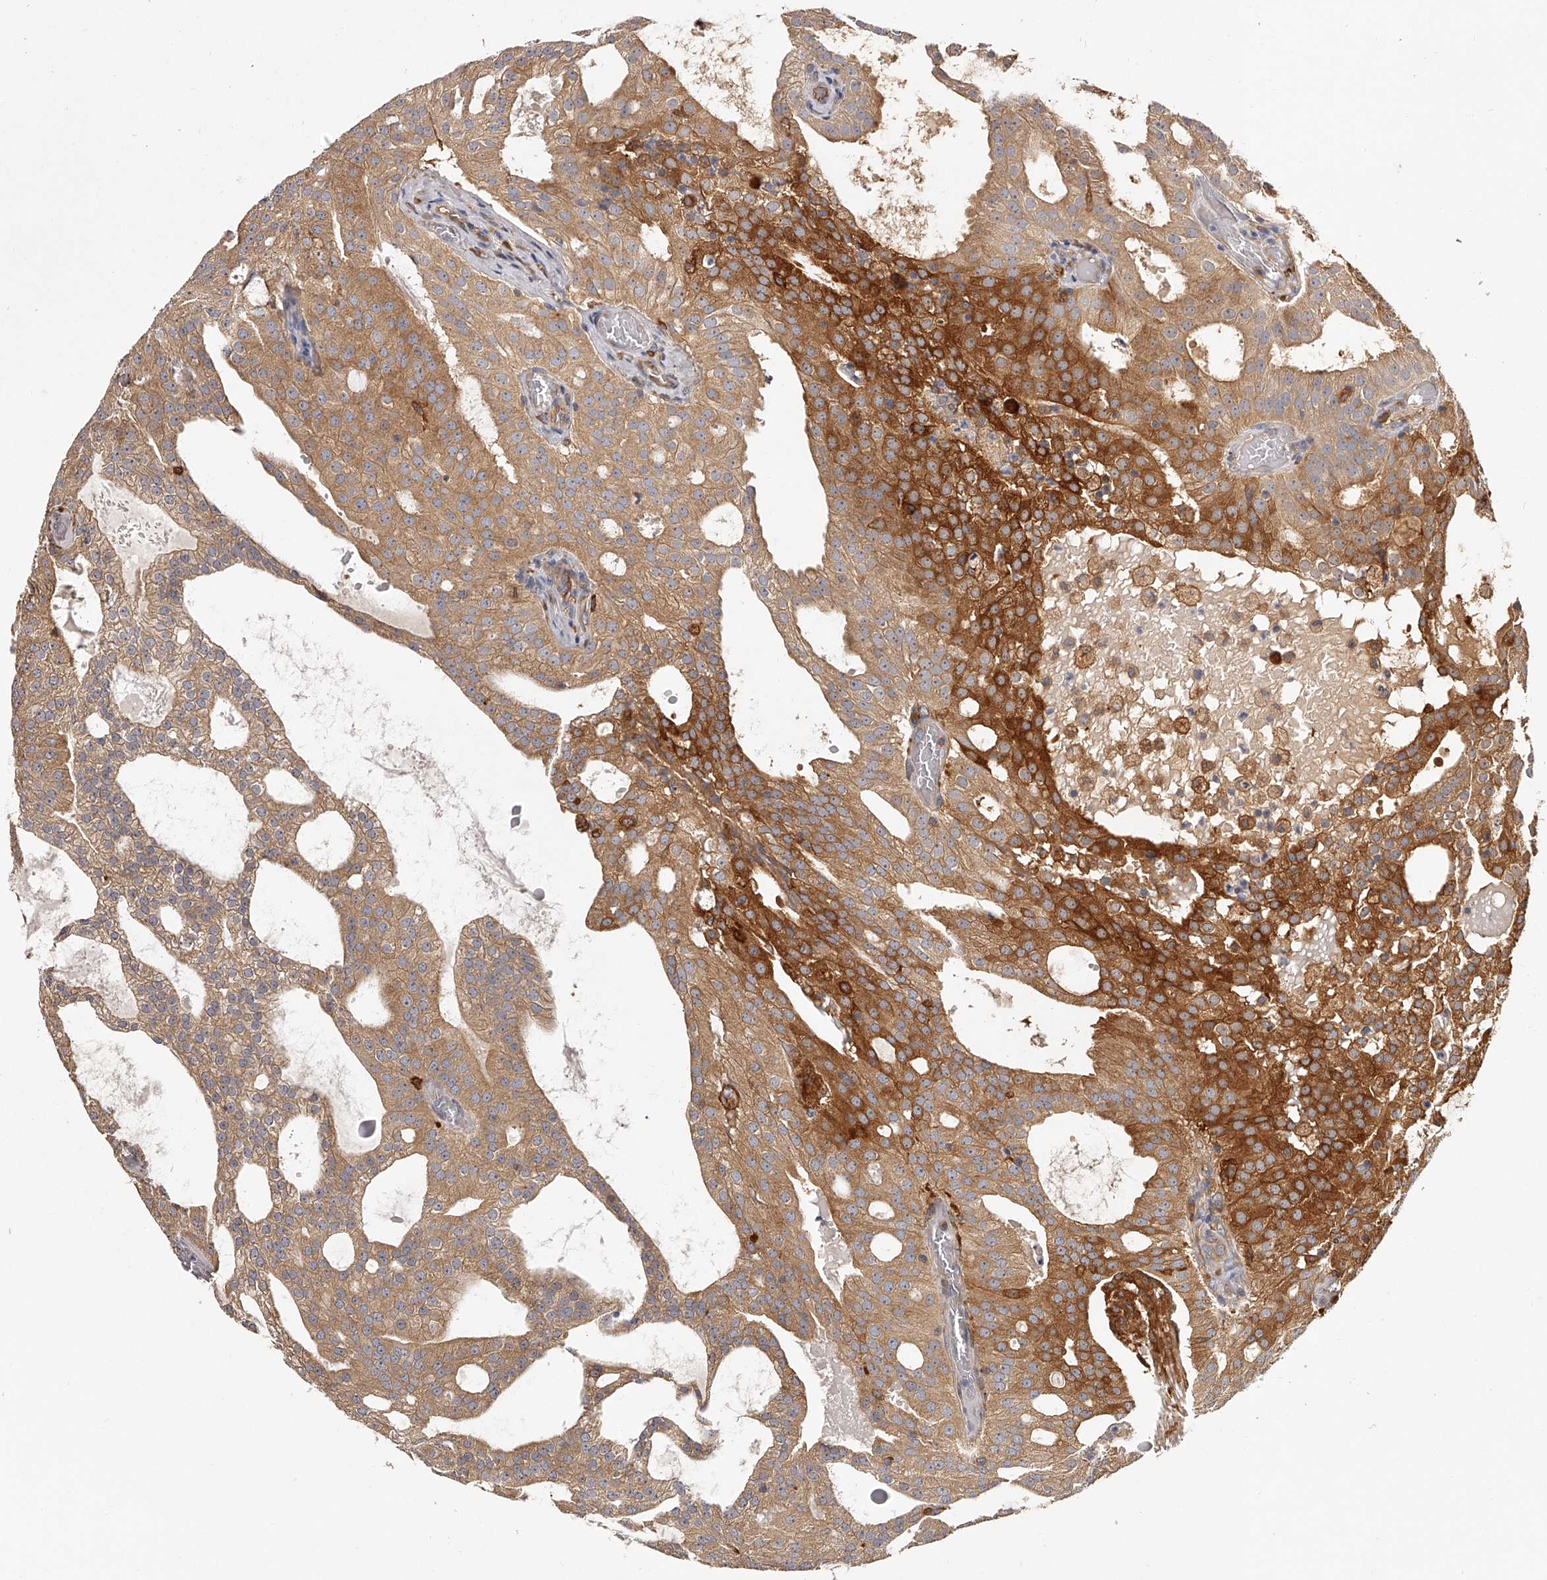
{"staining": {"intensity": "strong", "quantity": ">75%", "location": "cytoplasmic/membranous"}, "tissue": "prostate cancer", "cell_type": "Tumor cells", "image_type": "cancer", "snomed": [{"axis": "morphology", "description": "Adenocarcinoma, Medium grade"}, {"axis": "topography", "description": "Prostate"}], "caption": "An image of human prostate cancer (medium-grade adenocarcinoma) stained for a protein exhibits strong cytoplasmic/membranous brown staining in tumor cells.", "gene": "LAP3", "patient": {"sex": "male", "age": 88}}